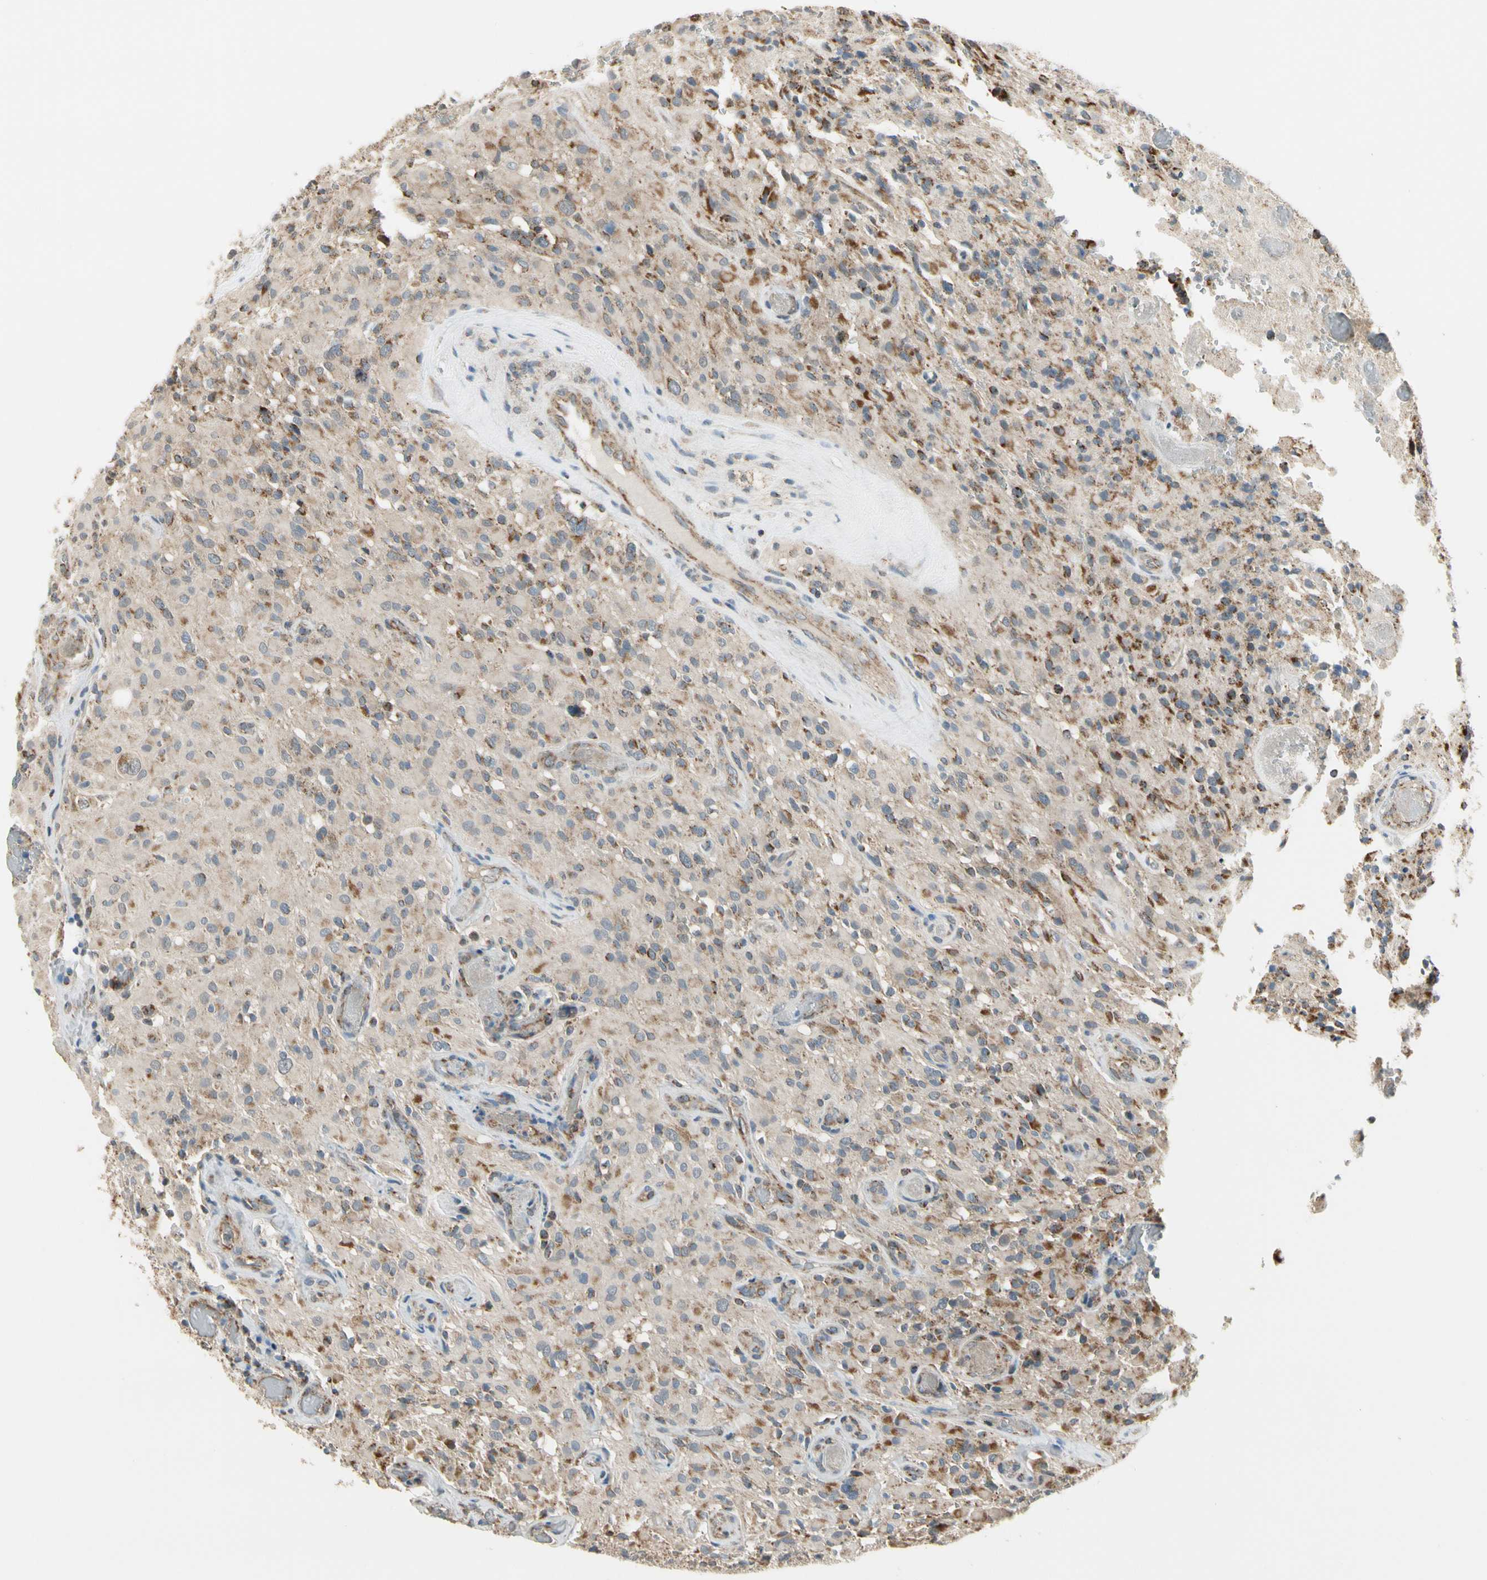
{"staining": {"intensity": "moderate", "quantity": "25%-75%", "location": "cytoplasmic/membranous"}, "tissue": "glioma", "cell_type": "Tumor cells", "image_type": "cancer", "snomed": [{"axis": "morphology", "description": "Glioma, malignant, High grade"}, {"axis": "topography", "description": "Brain"}], "caption": "IHC of glioma demonstrates medium levels of moderate cytoplasmic/membranous positivity in approximately 25%-75% of tumor cells.", "gene": "EPHB3", "patient": {"sex": "male", "age": 71}}